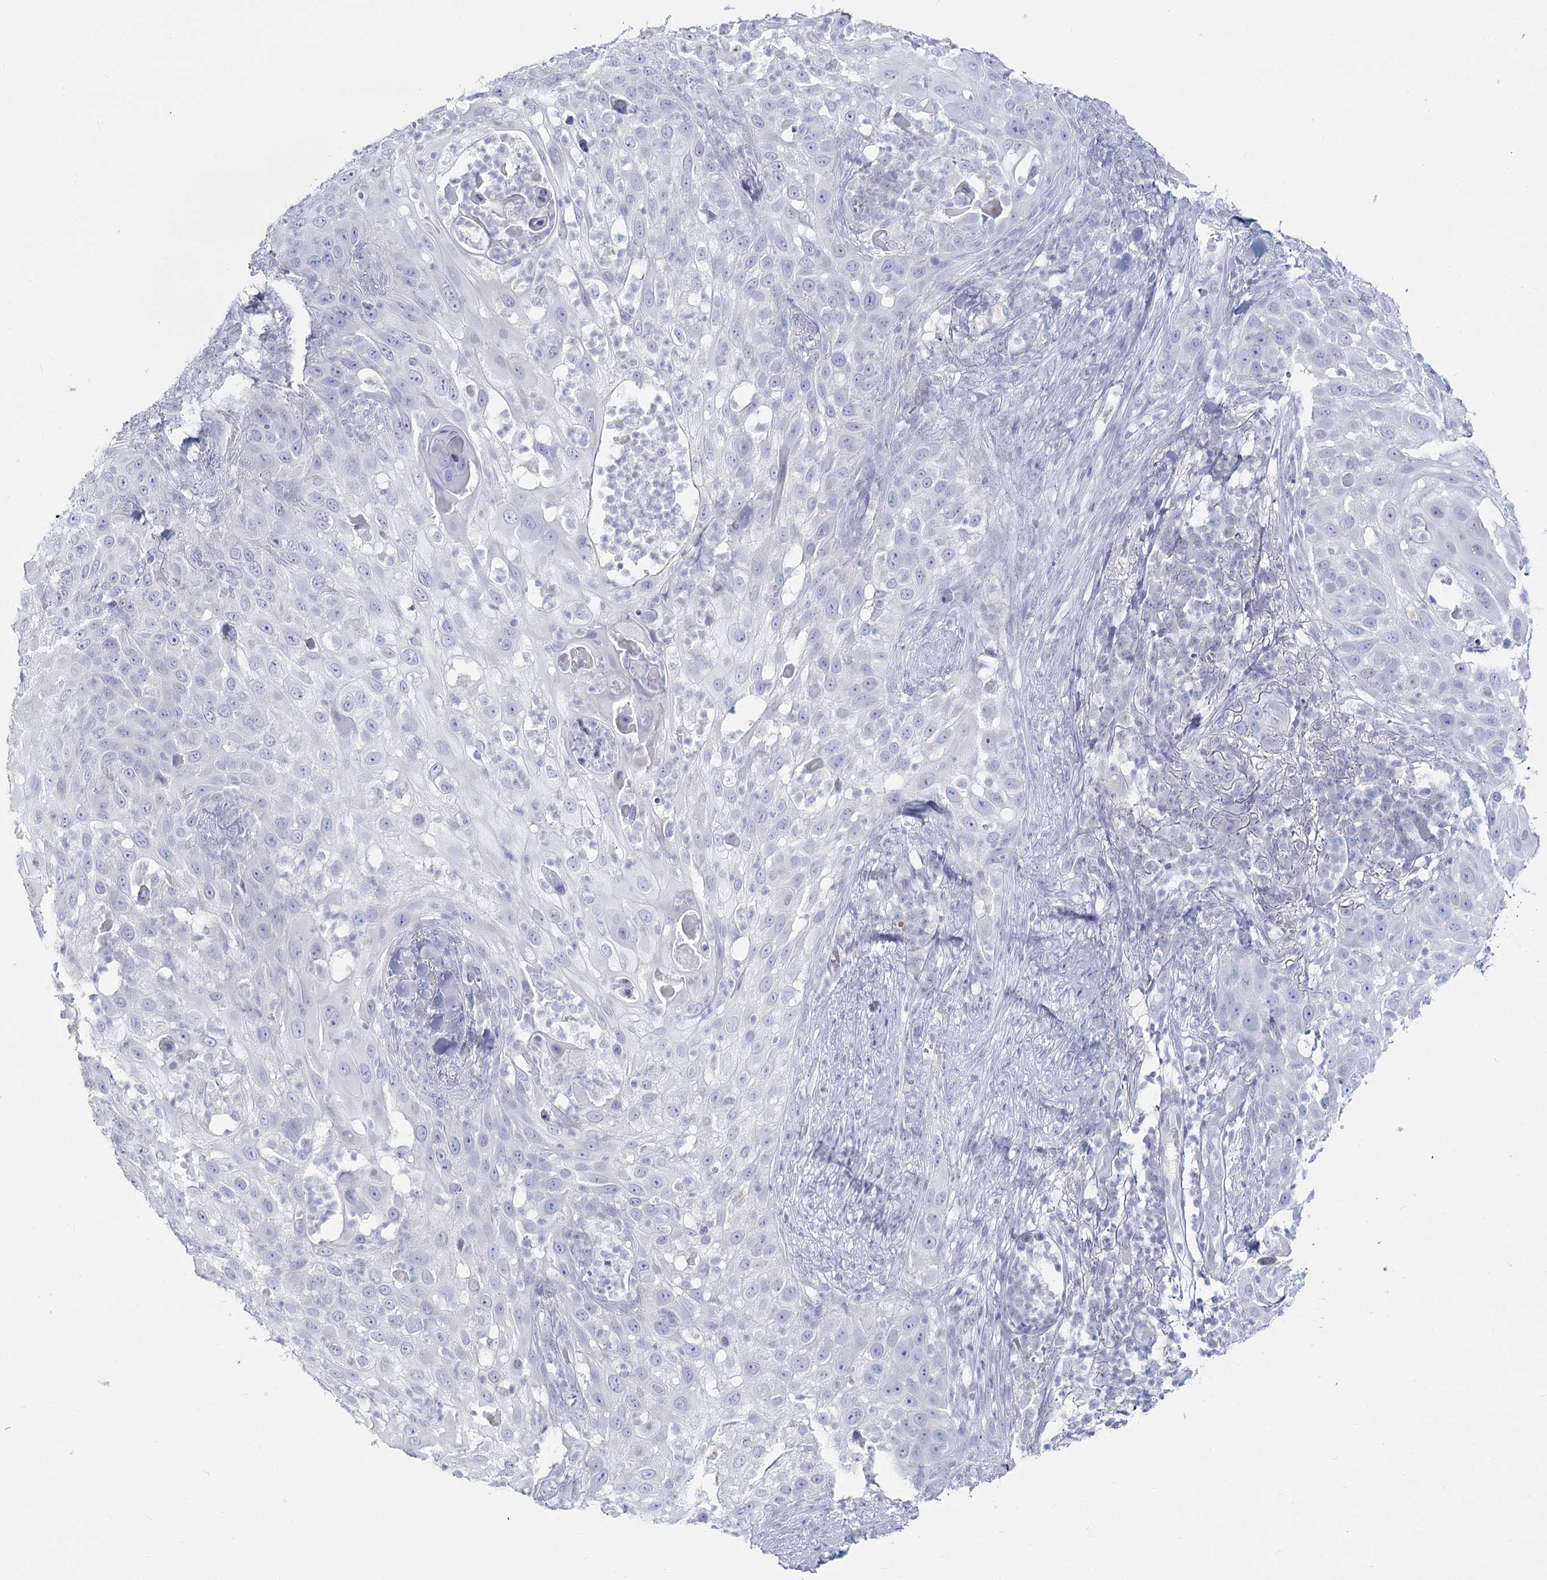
{"staining": {"intensity": "negative", "quantity": "none", "location": "none"}, "tissue": "skin cancer", "cell_type": "Tumor cells", "image_type": "cancer", "snomed": [{"axis": "morphology", "description": "Squamous cell carcinoma, NOS"}, {"axis": "topography", "description": "Skin"}], "caption": "Skin cancer stained for a protein using immunohistochemistry (IHC) demonstrates no staining tumor cells.", "gene": "SLC6A19", "patient": {"sex": "female", "age": 44}}